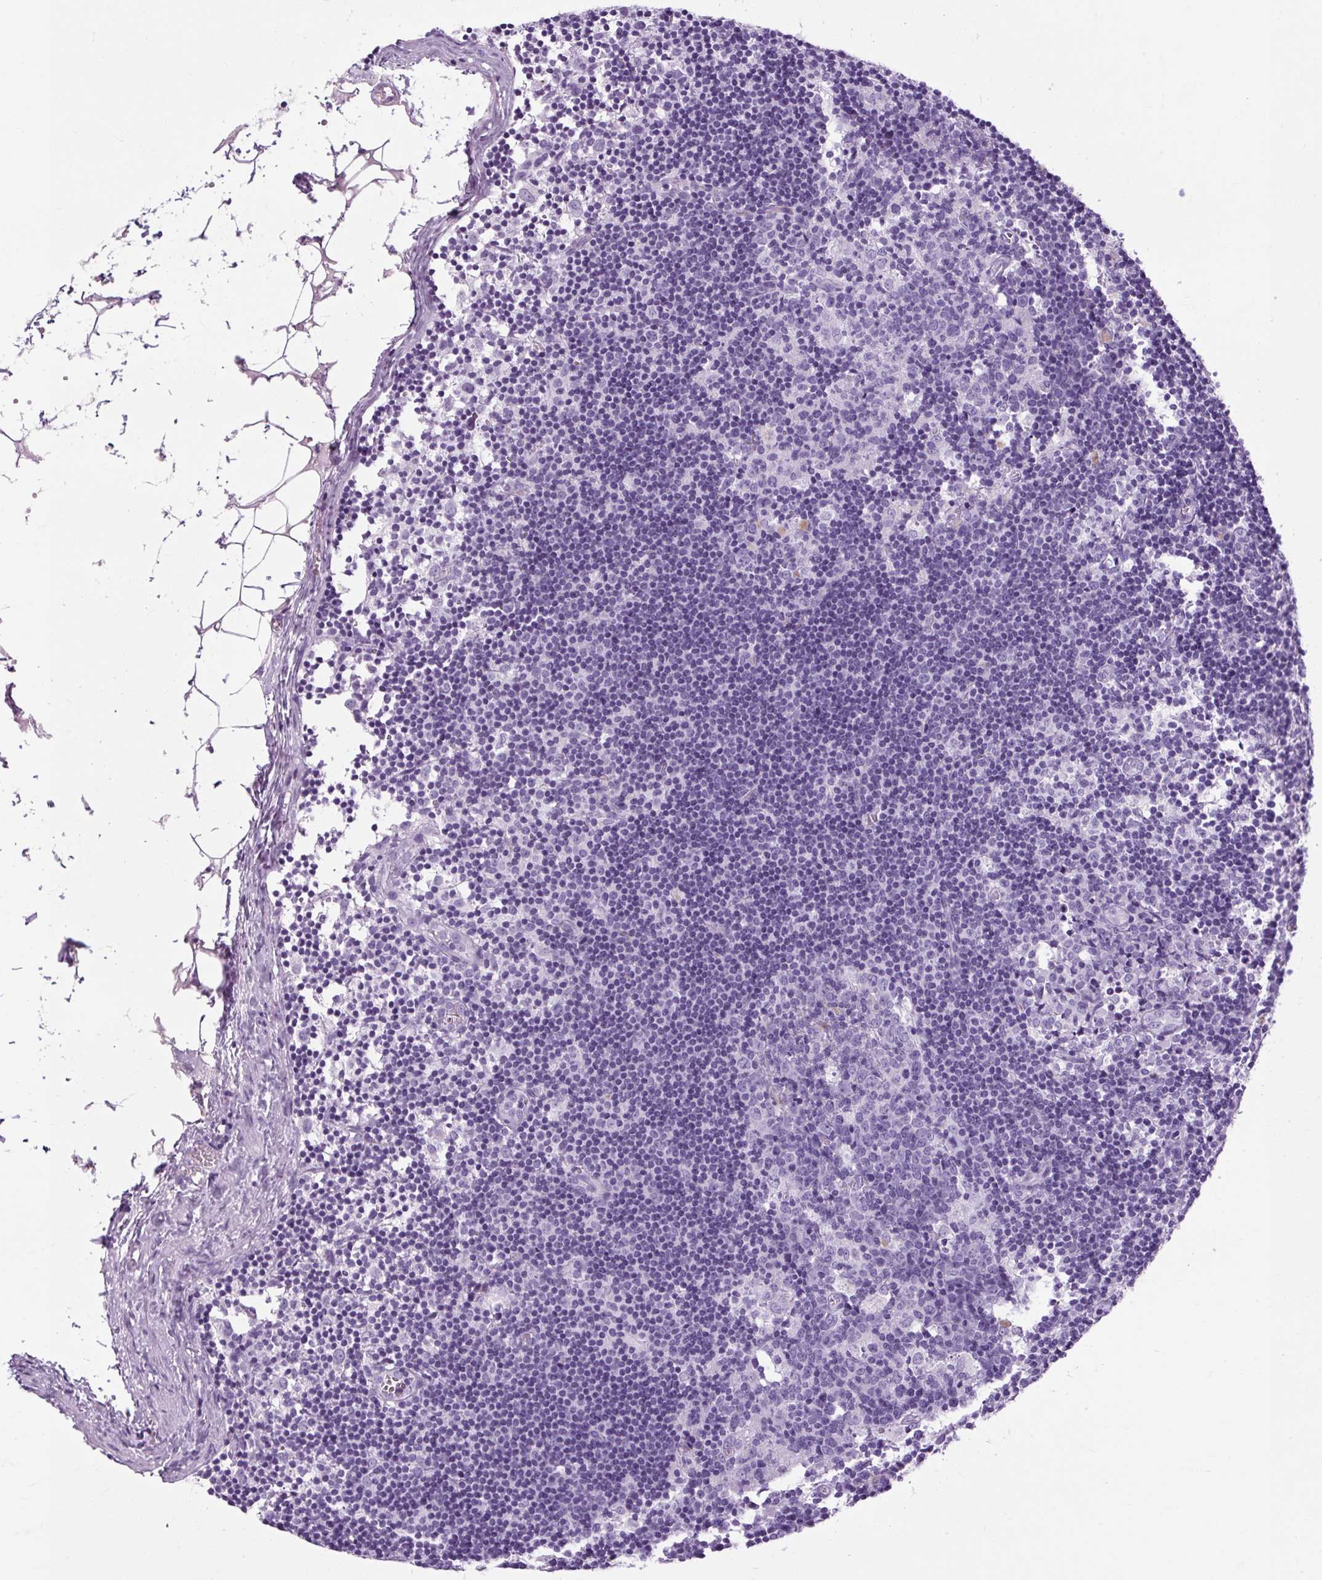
{"staining": {"intensity": "negative", "quantity": "none", "location": "none"}, "tissue": "lymph node", "cell_type": "Germinal center cells", "image_type": "normal", "snomed": [{"axis": "morphology", "description": "Normal tissue, NOS"}, {"axis": "topography", "description": "Lymph node"}], "caption": "The histopathology image demonstrates no staining of germinal center cells in normal lymph node. The staining is performed using DAB (3,3'-diaminobenzidine) brown chromogen with nuclei counter-stained in using hematoxylin.", "gene": "OOEP", "patient": {"sex": "female", "age": 45}}